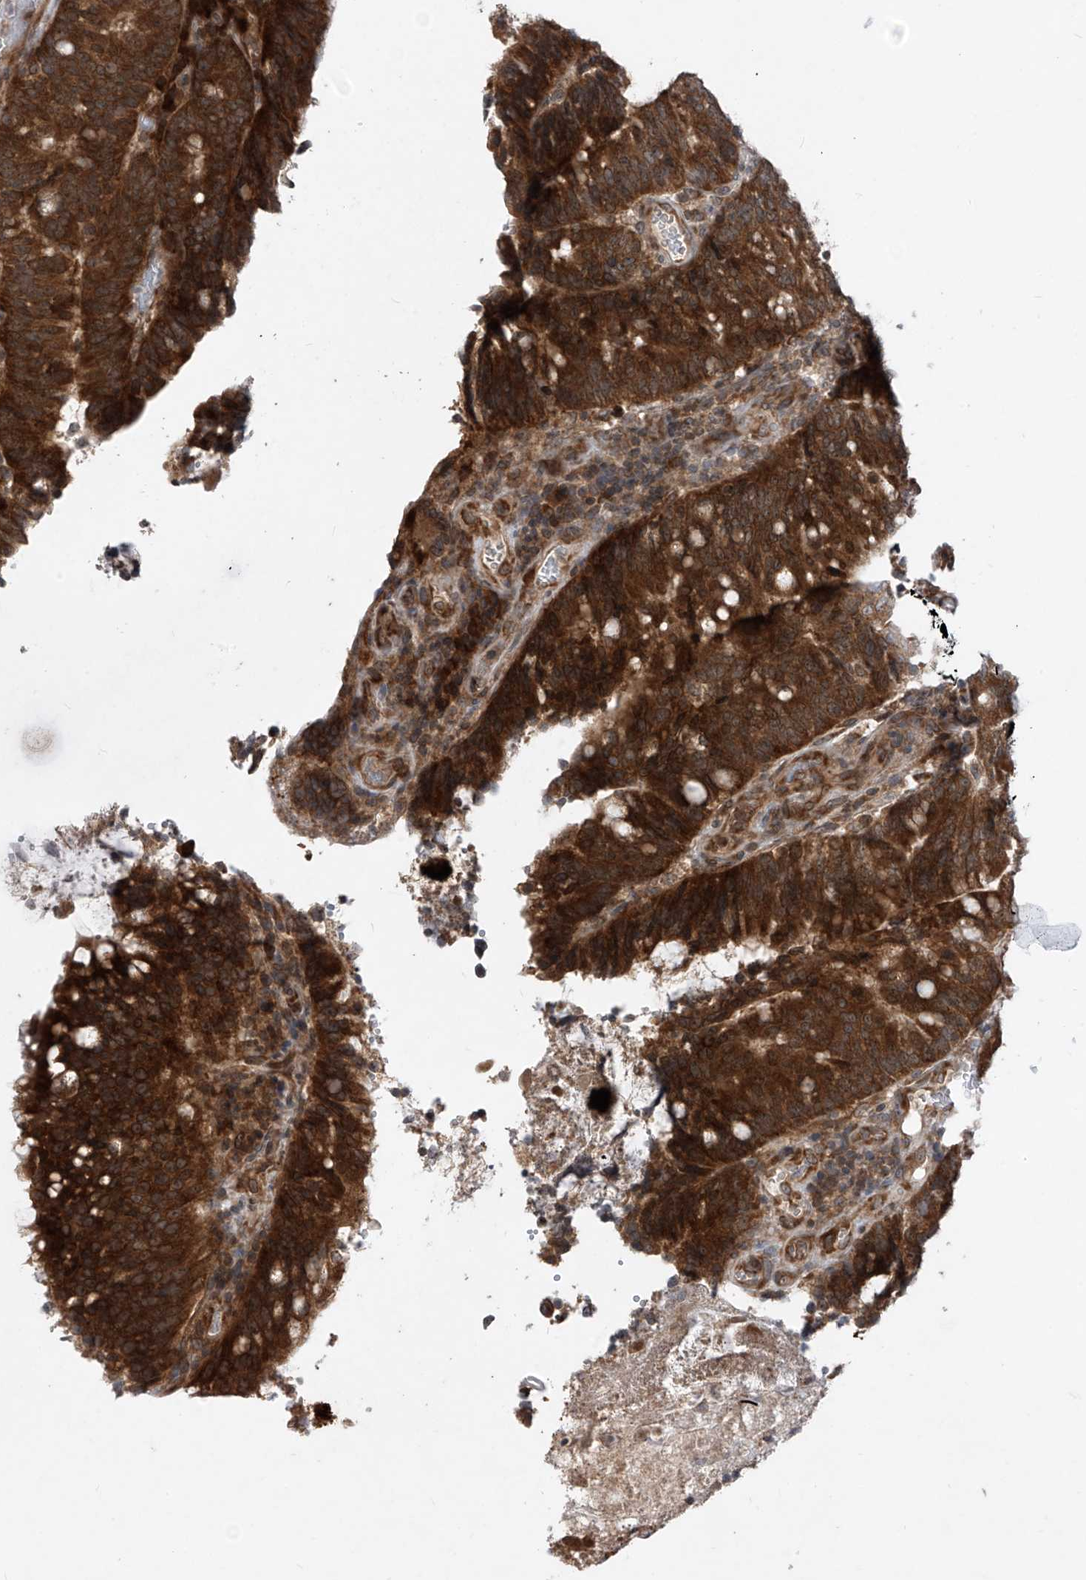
{"staining": {"intensity": "strong", "quantity": ">75%", "location": "cytoplasmic/membranous"}, "tissue": "colorectal cancer", "cell_type": "Tumor cells", "image_type": "cancer", "snomed": [{"axis": "morphology", "description": "Adenocarcinoma, NOS"}, {"axis": "topography", "description": "Colon"}], "caption": "About >75% of tumor cells in human adenocarcinoma (colorectal) exhibit strong cytoplasmic/membranous protein expression as visualized by brown immunohistochemical staining.", "gene": "RPL34", "patient": {"sex": "female", "age": 66}}